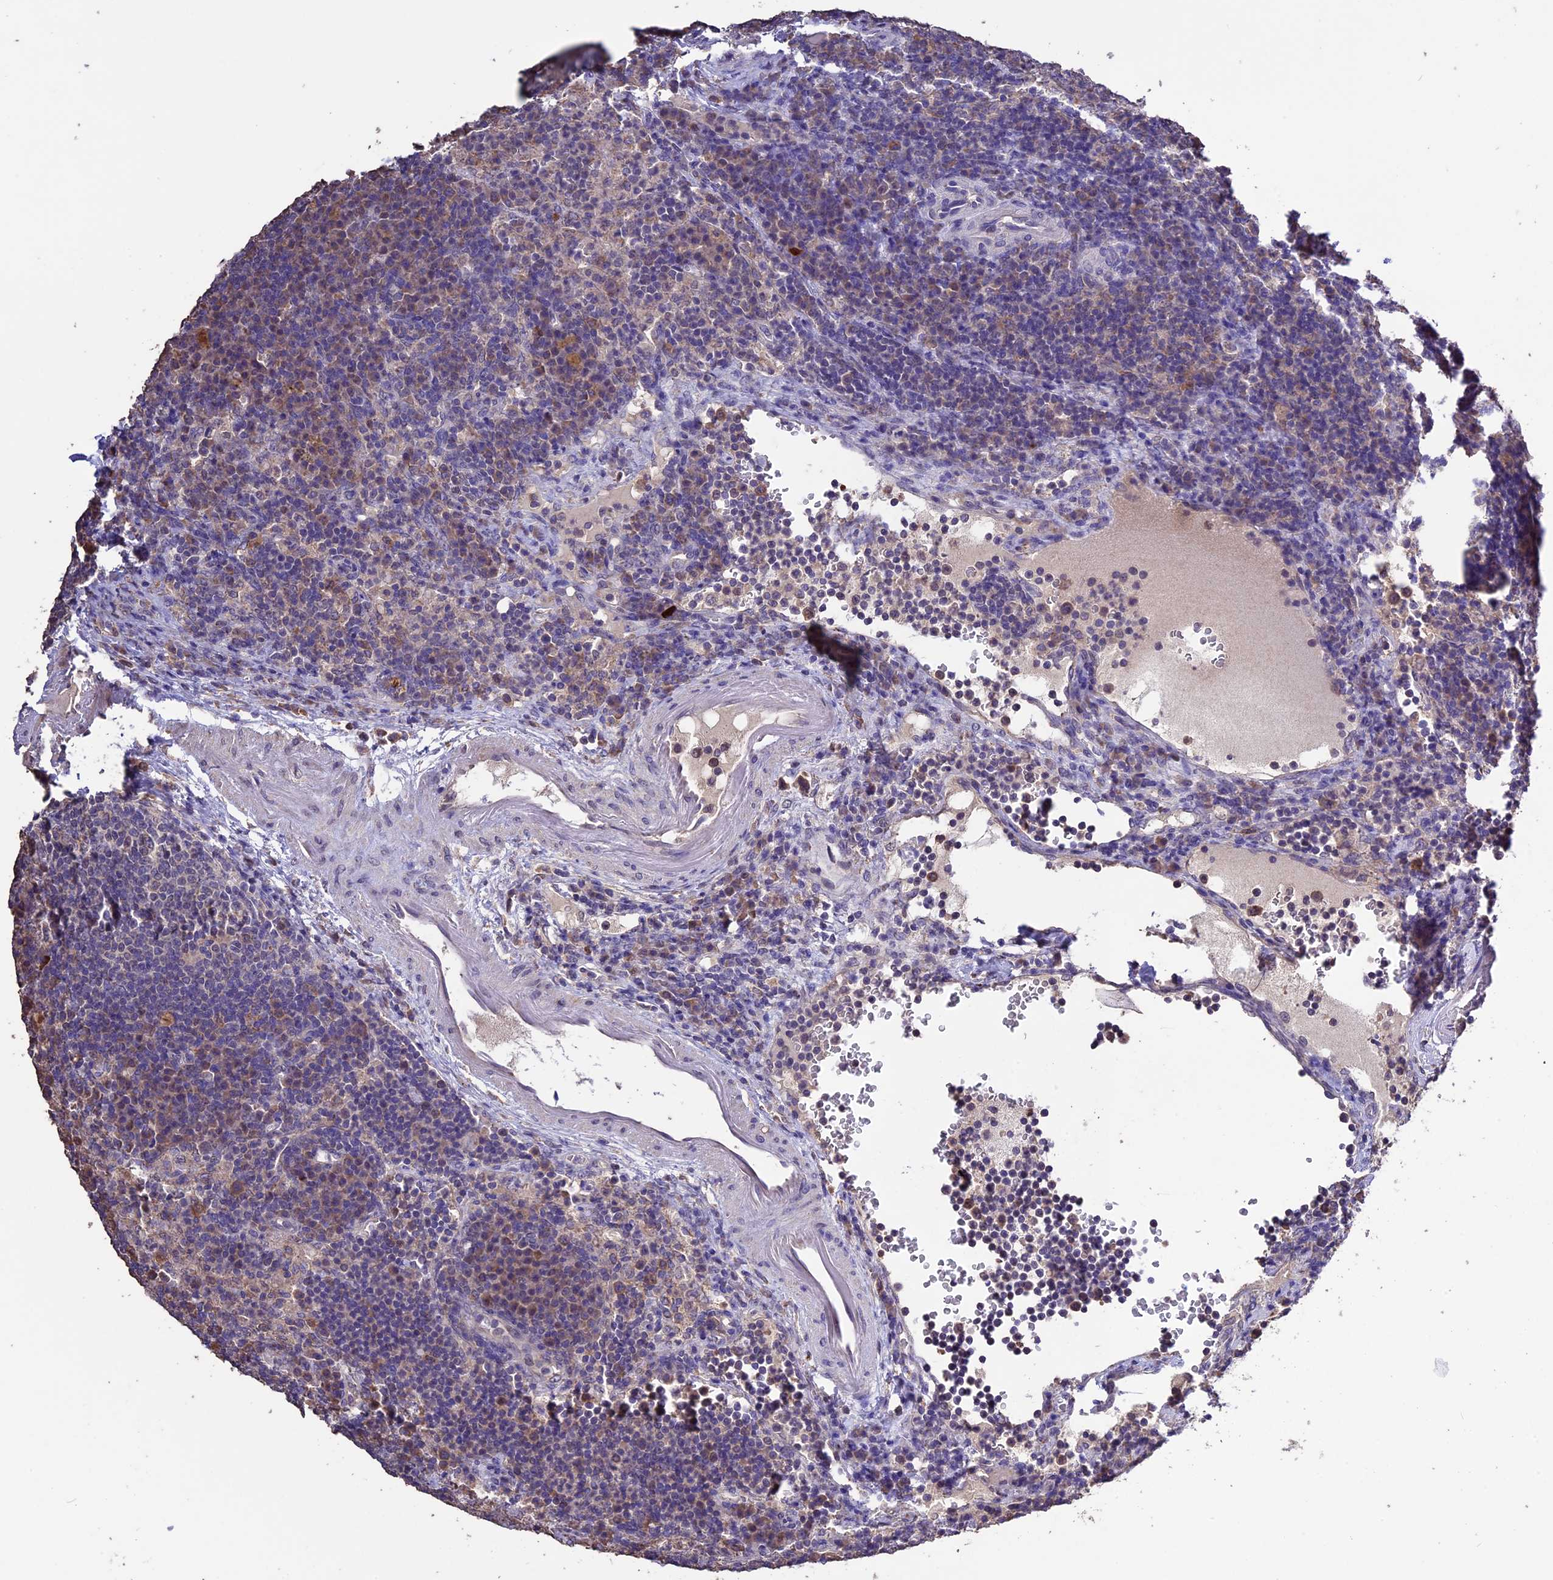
{"staining": {"intensity": "weak", "quantity": "<25%", "location": "cytoplasmic/membranous"}, "tissue": "lymph node", "cell_type": "Germinal center cells", "image_type": "normal", "snomed": [{"axis": "morphology", "description": "Normal tissue, NOS"}, {"axis": "topography", "description": "Lymph node"}], "caption": "Lymph node was stained to show a protein in brown. There is no significant expression in germinal center cells. (Brightfield microscopy of DAB (3,3'-diaminobenzidine) immunohistochemistry at high magnification).", "gene": "DIS3L", "patient": {"sex": "female", "age": 70}}